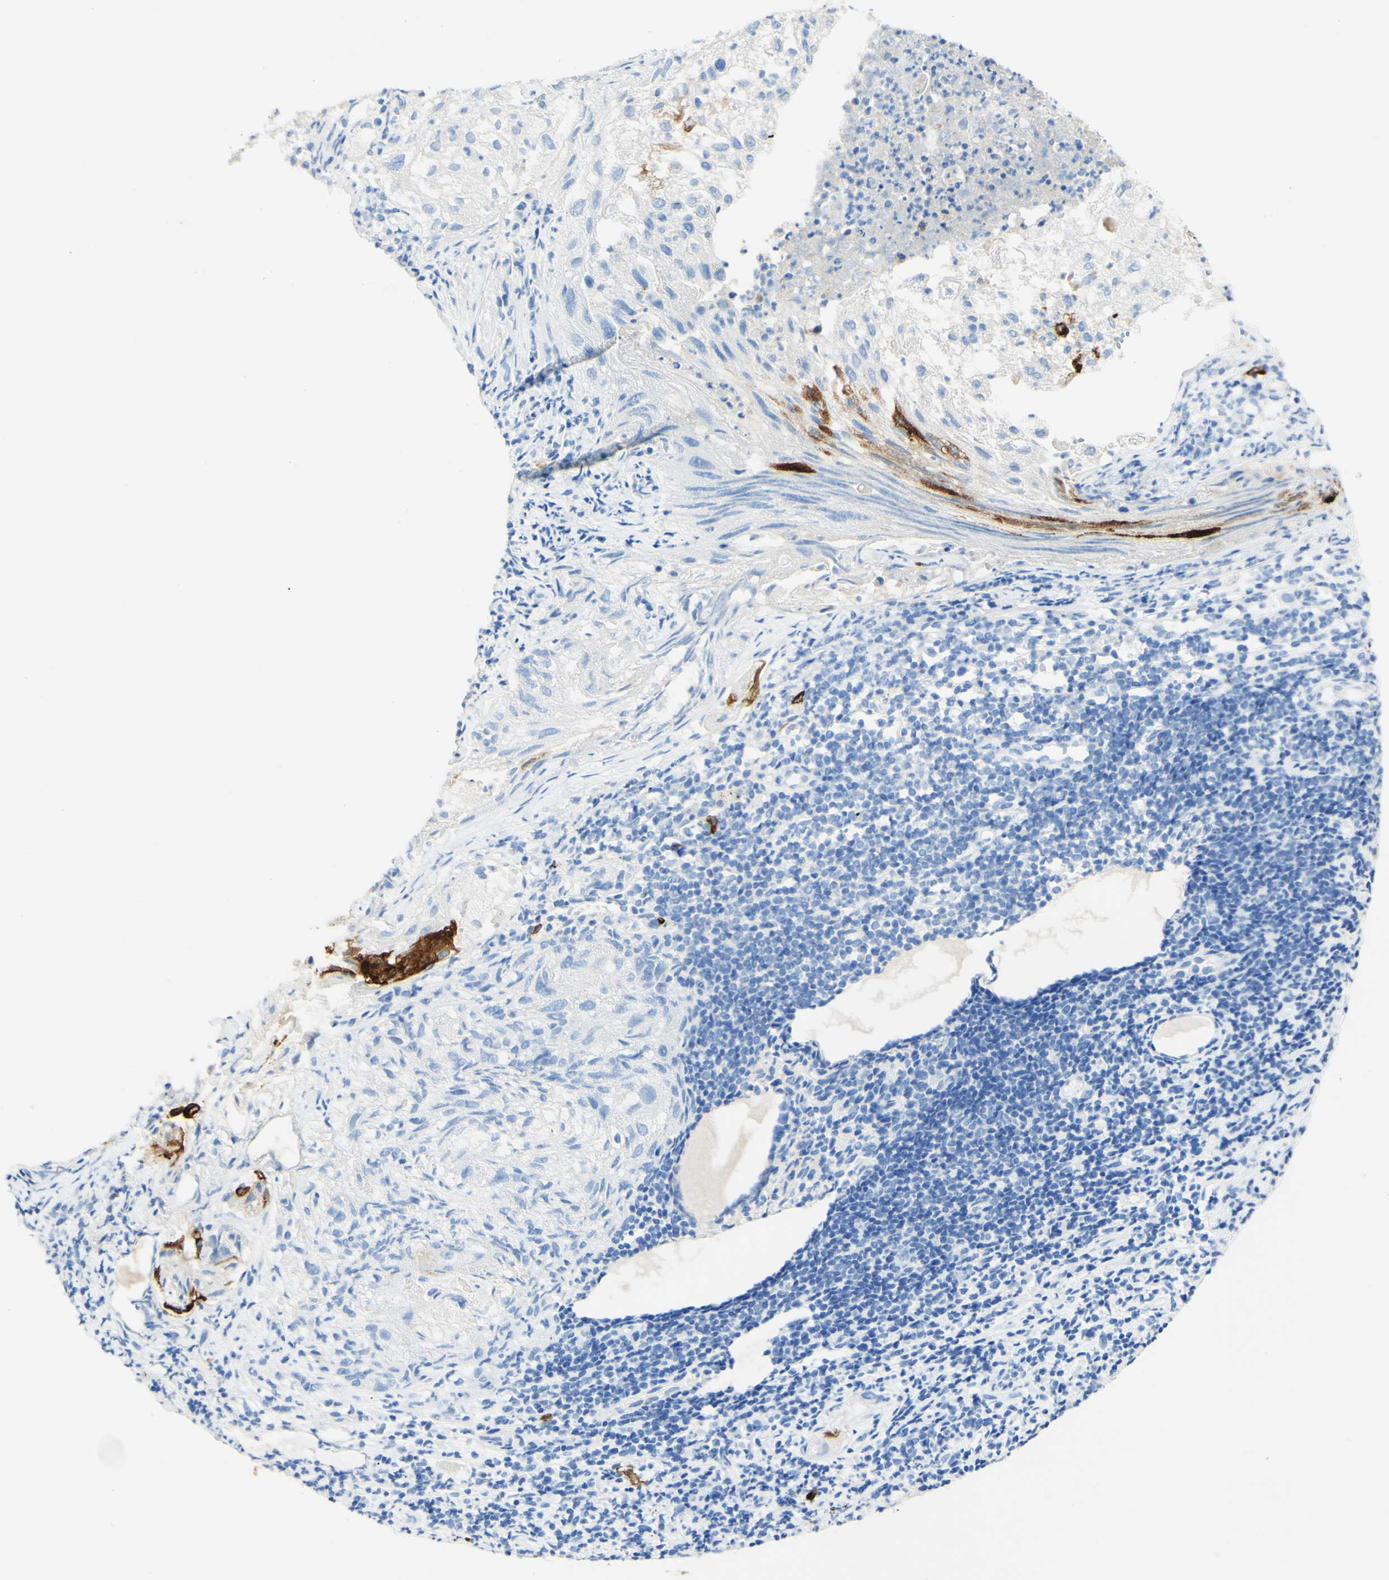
{"staining": {"intensity": "negative", "quantity": "none", "location": "none"}, "tissue": "lung cancer", "cell_type": "Tumor cells", "image_type": "cancer", "snomed": [{"axis": "morphology", "description": "Inflammation, NOS"}, {"axis": "morphology", "description": "Squamous cell carcinoma, NOS"}, {"axis": "topography", "description": "Lymph node"}, {"axis": "topography", "description": "Soft tissue"}, {"axis": "topography", "description": "Lung"}], "caption": "The micrograph shows no significant staining in tumor cells of lung cancer (squamous cell carcinoma).", "gene": "PIGR", "patient": {"sex": "male", "age": 66}}